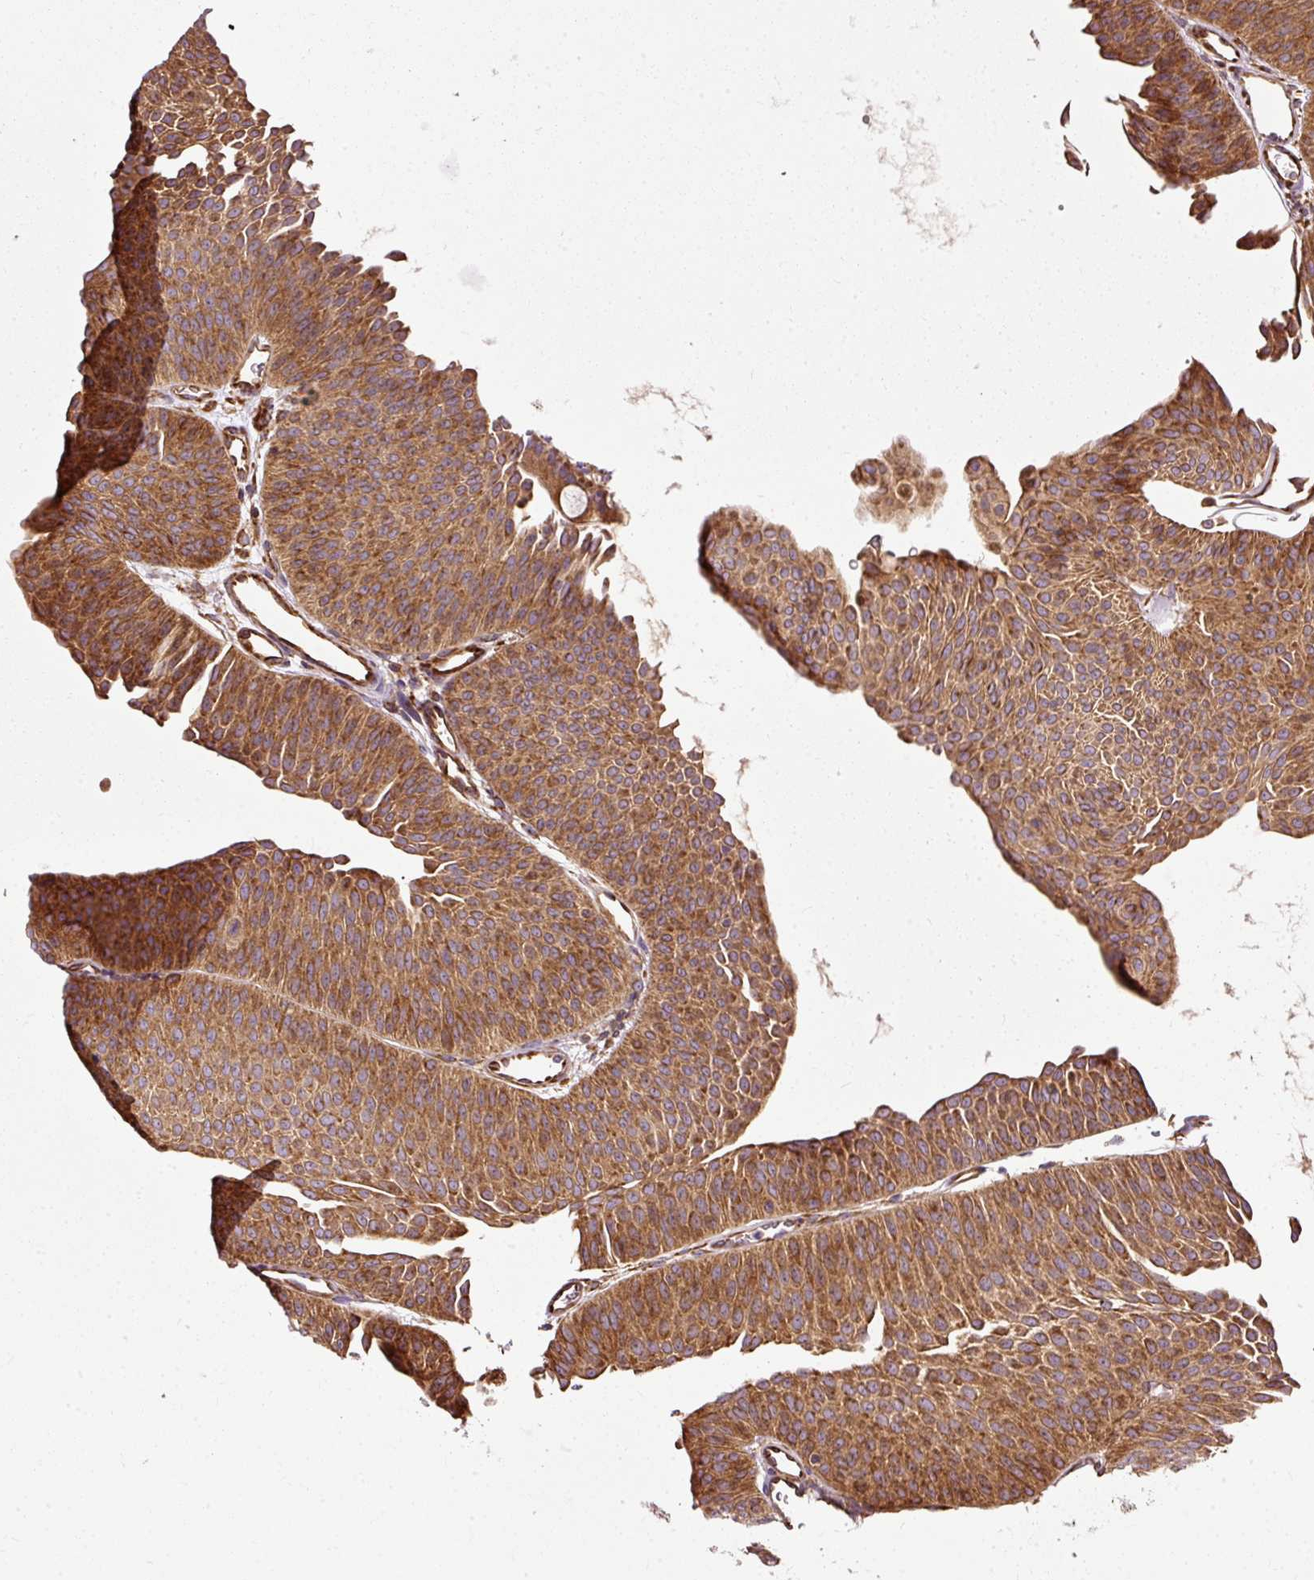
{"staining": {"intensity": "strong", "quantity": ">75%", "location": "cytoplasmic/membranous"}, "tissue": "urothelial cancer", "cell_type": "Tumor cells", "image_type": "cancer", "snomed": [{"axis": "morphology", "description": "Urothelial carcinoma, Low grade"}, {"axis": "topography", "description": "Urinary bladder"}], "caption": "Immunohistochemistry micrograph of low-grade urothelial carcinoma stained for a protein (brown), which demonstrates high levels of strong cytoplasmic/membranous positivity in about >75% of tumor cells.", "gene": "ISCU", "patient": {"sex": "female", "age": 60}}